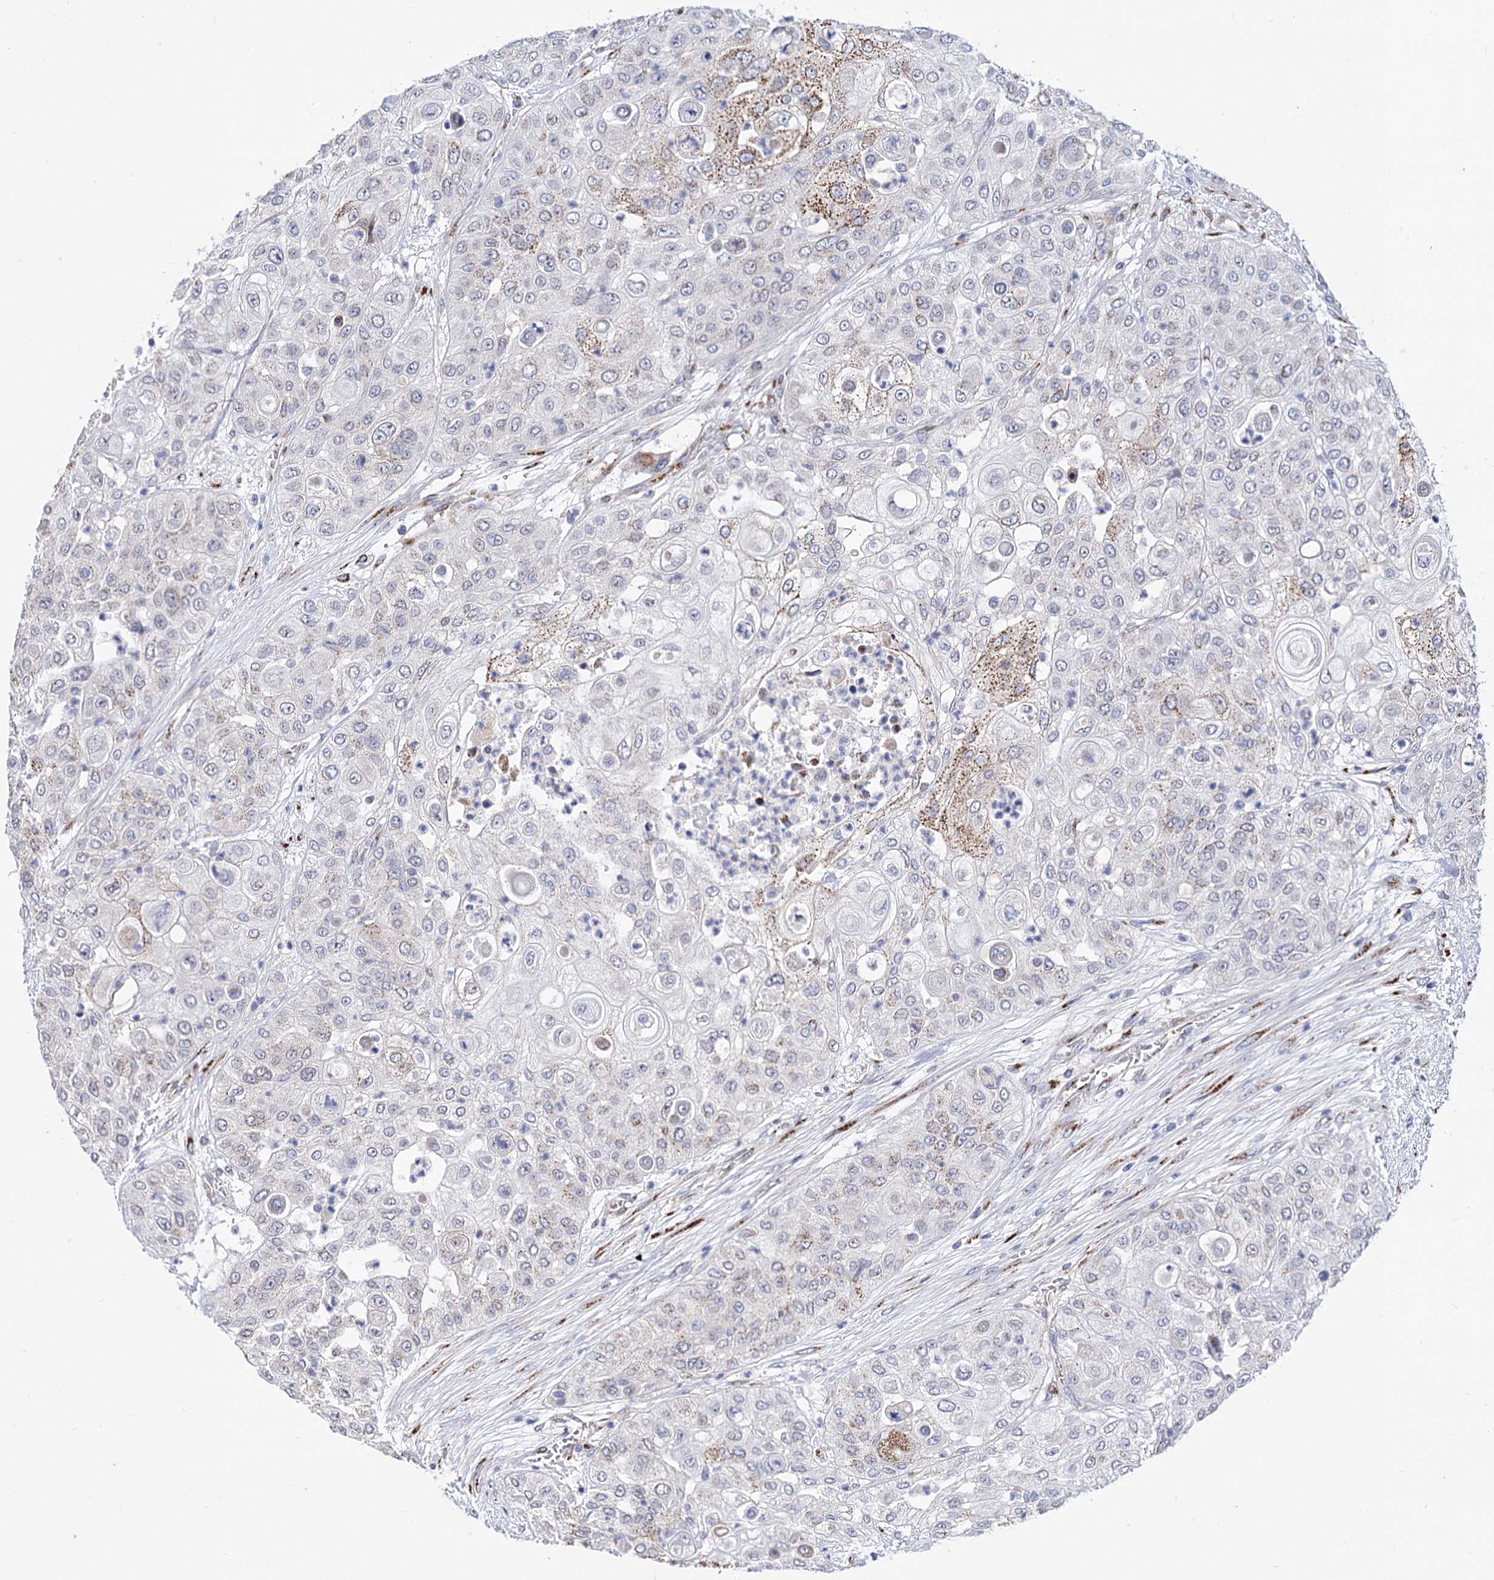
{"staining": {"intensity": "moderate", "quantity": "<25%", "location": "cytoplasmic/membranous"}, "tissue": "urothelial cancer", "cell_type": "Tumor cells", "image_type": "cancer", "snomed": [{"axis": "morphology", "description": "Urothelial carcinoma, High grade"}, {"axis": "topography", "description": "Urinary bladder"}], "caption": "About <25% of tumor cells in urothelial cancer exhibit moderate cytoplasmic/membranous protein expression as visualized by brown immunohistochemical staining.", "gene": "C11orf96", "patient": {"sex": "female", "age": 79}}